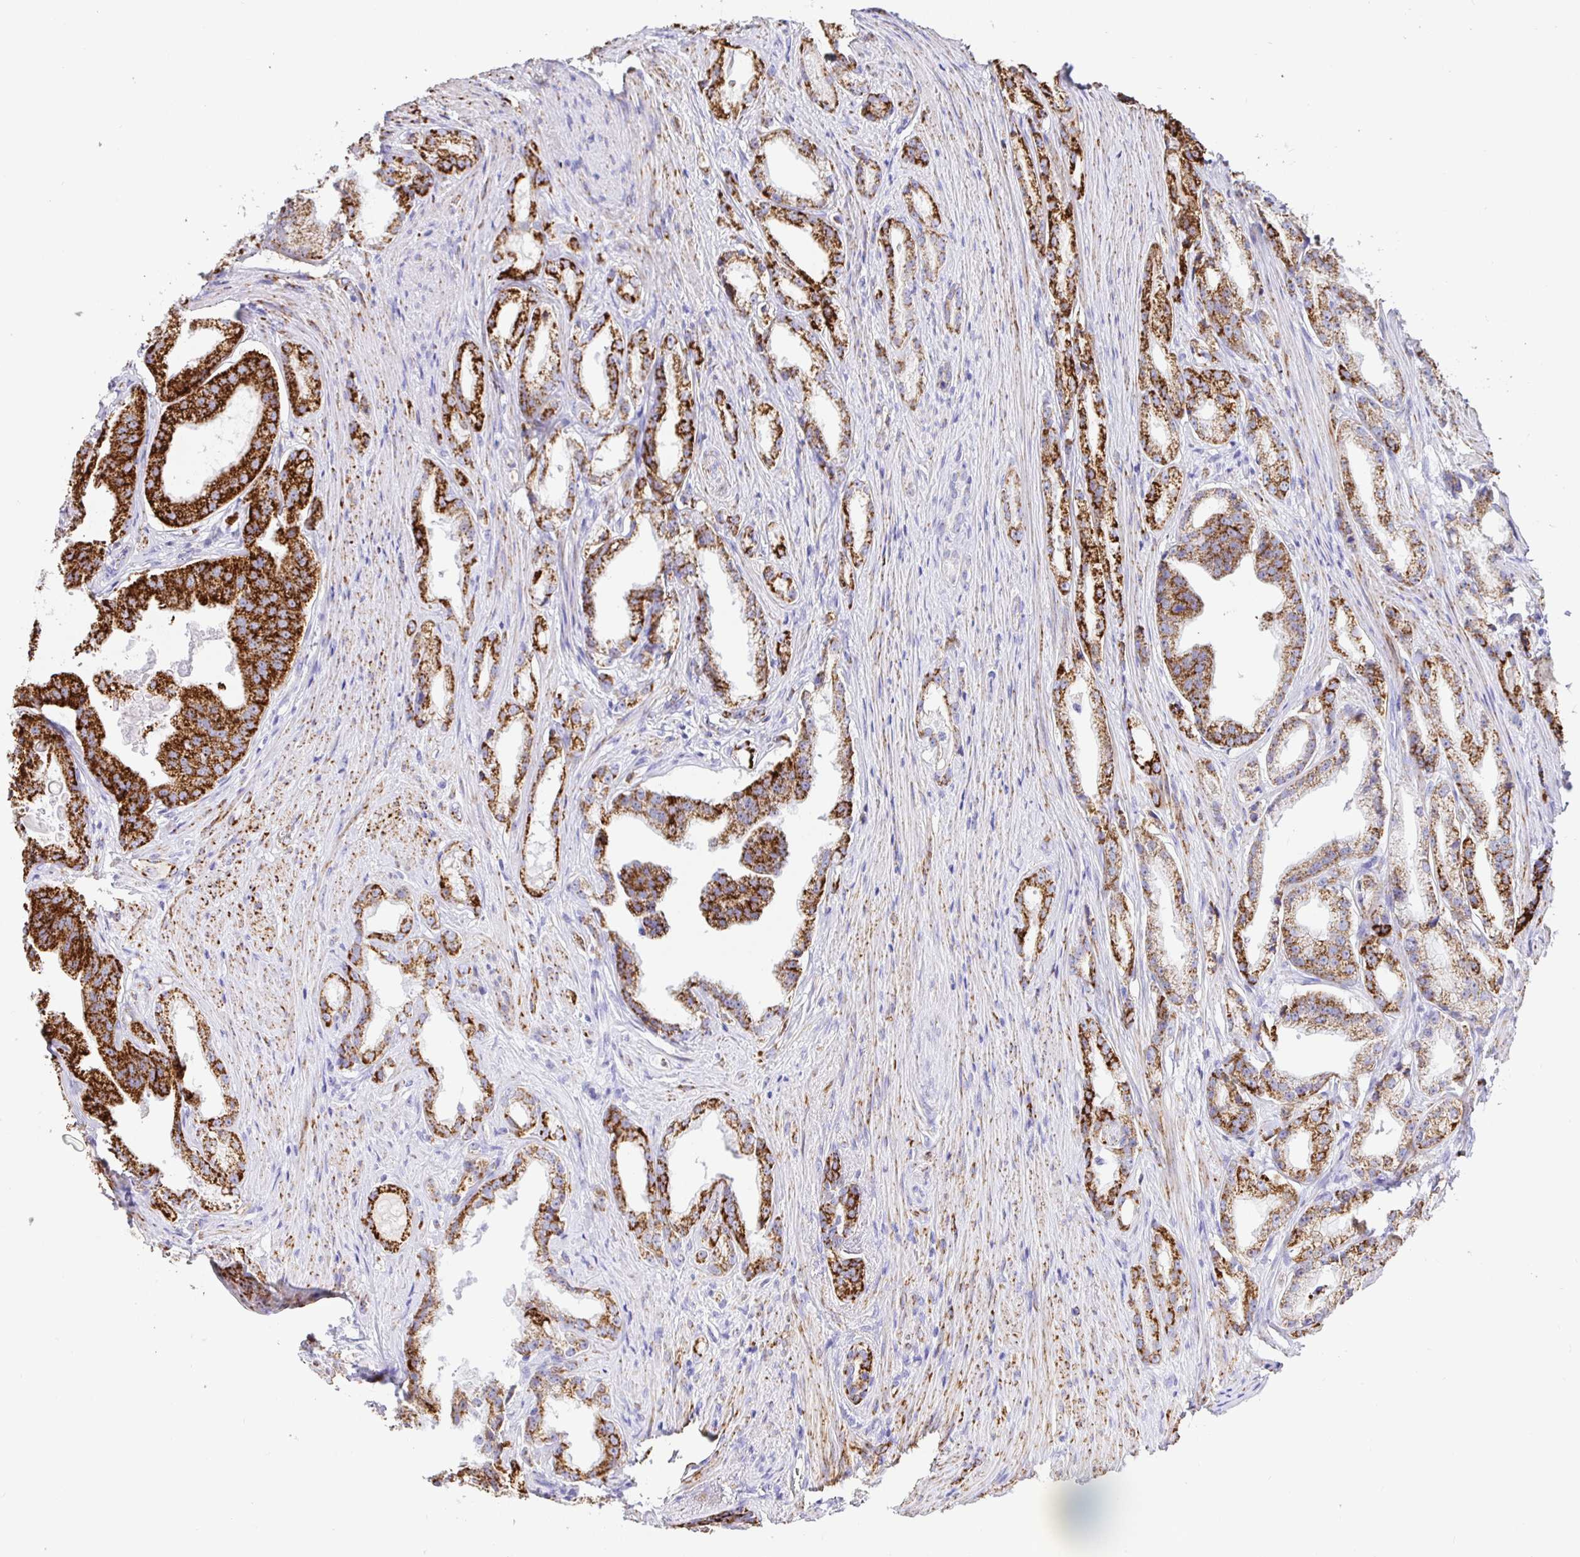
{"staining": {"intensity": "strong", "quantity": ">75%", "location": "cytoplasmic/membranous"}, "tissue": "prostate cancer", "cell_type": "Tumor cells", "image_type": "cancer", "snomed": [{"axis": "morphology", "description": "Adenocarcinoma, Low grade"}, {"axis": "topography", "description": "Prostate"}], "caption": "Immunohistochemistry (IHC) image of neoplastic tissue: prostate adenocarcinoma (low-grade) stained using IHC demonstrates high levels of strong protein expression localized specifically in the cytoplasmic/membranous of tumor cells, appearing as a cytoplasmic/membranous brown color.", "gene": "MAOA", "patient": {"sex": "male", "age": 65}}